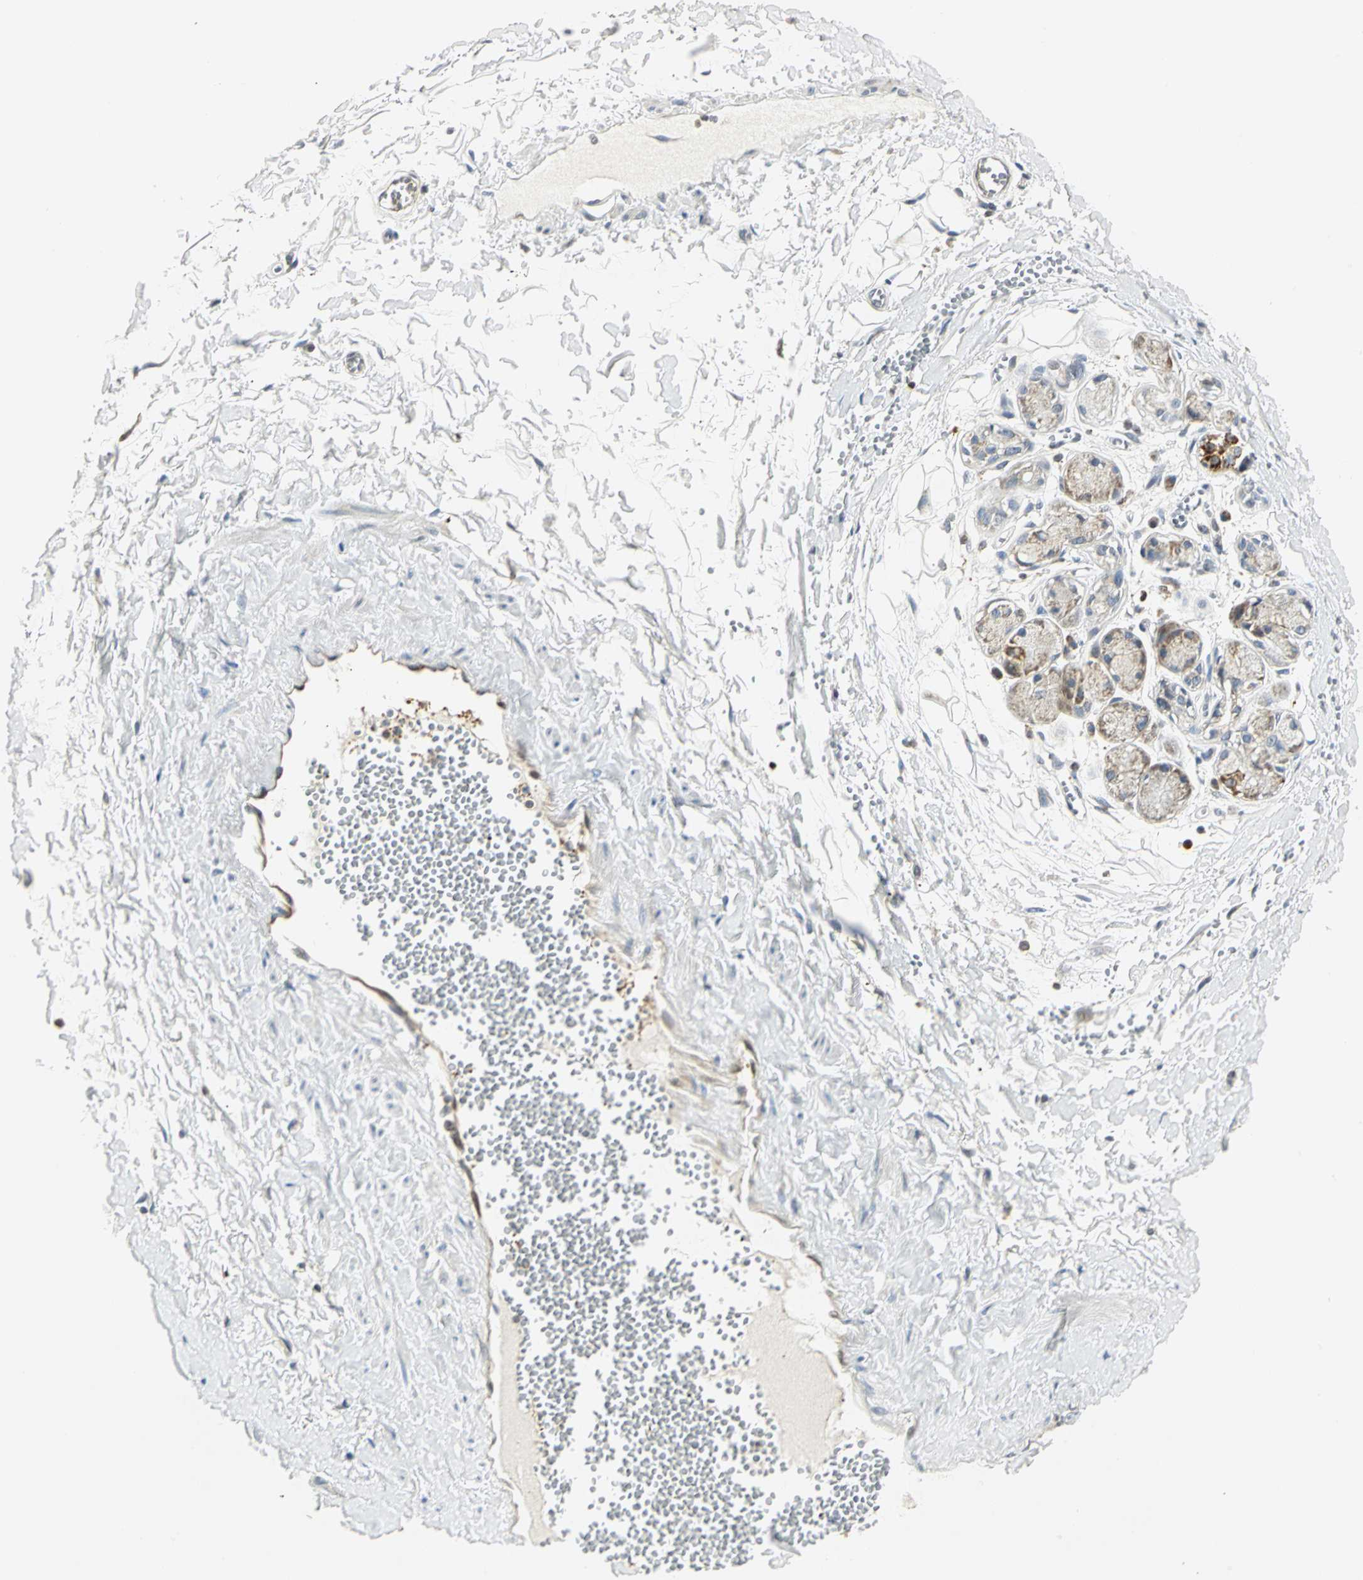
{"staining": {"intensity": "negative", "quantity": "none", "location": "none"}, "tissue": "adipose tissue", "cell_type": "Adipocytes", "image_type": "normal", "snomed": [{"axis": "morphology", "description": "Normal tissue, NOS"}, {"axis": "morphology", "description": "Inflammation, NOS"}, {"axis": "topography", "description": "Salivary gland"}, {"axis": "topography", "description": "Peripheral nerve tissue"}], "caption": "Adipocytes show no significant protein positivity in benign adipose tissue.", "gene": "USP40", "patient": {"sex": "female", "age": 75}}